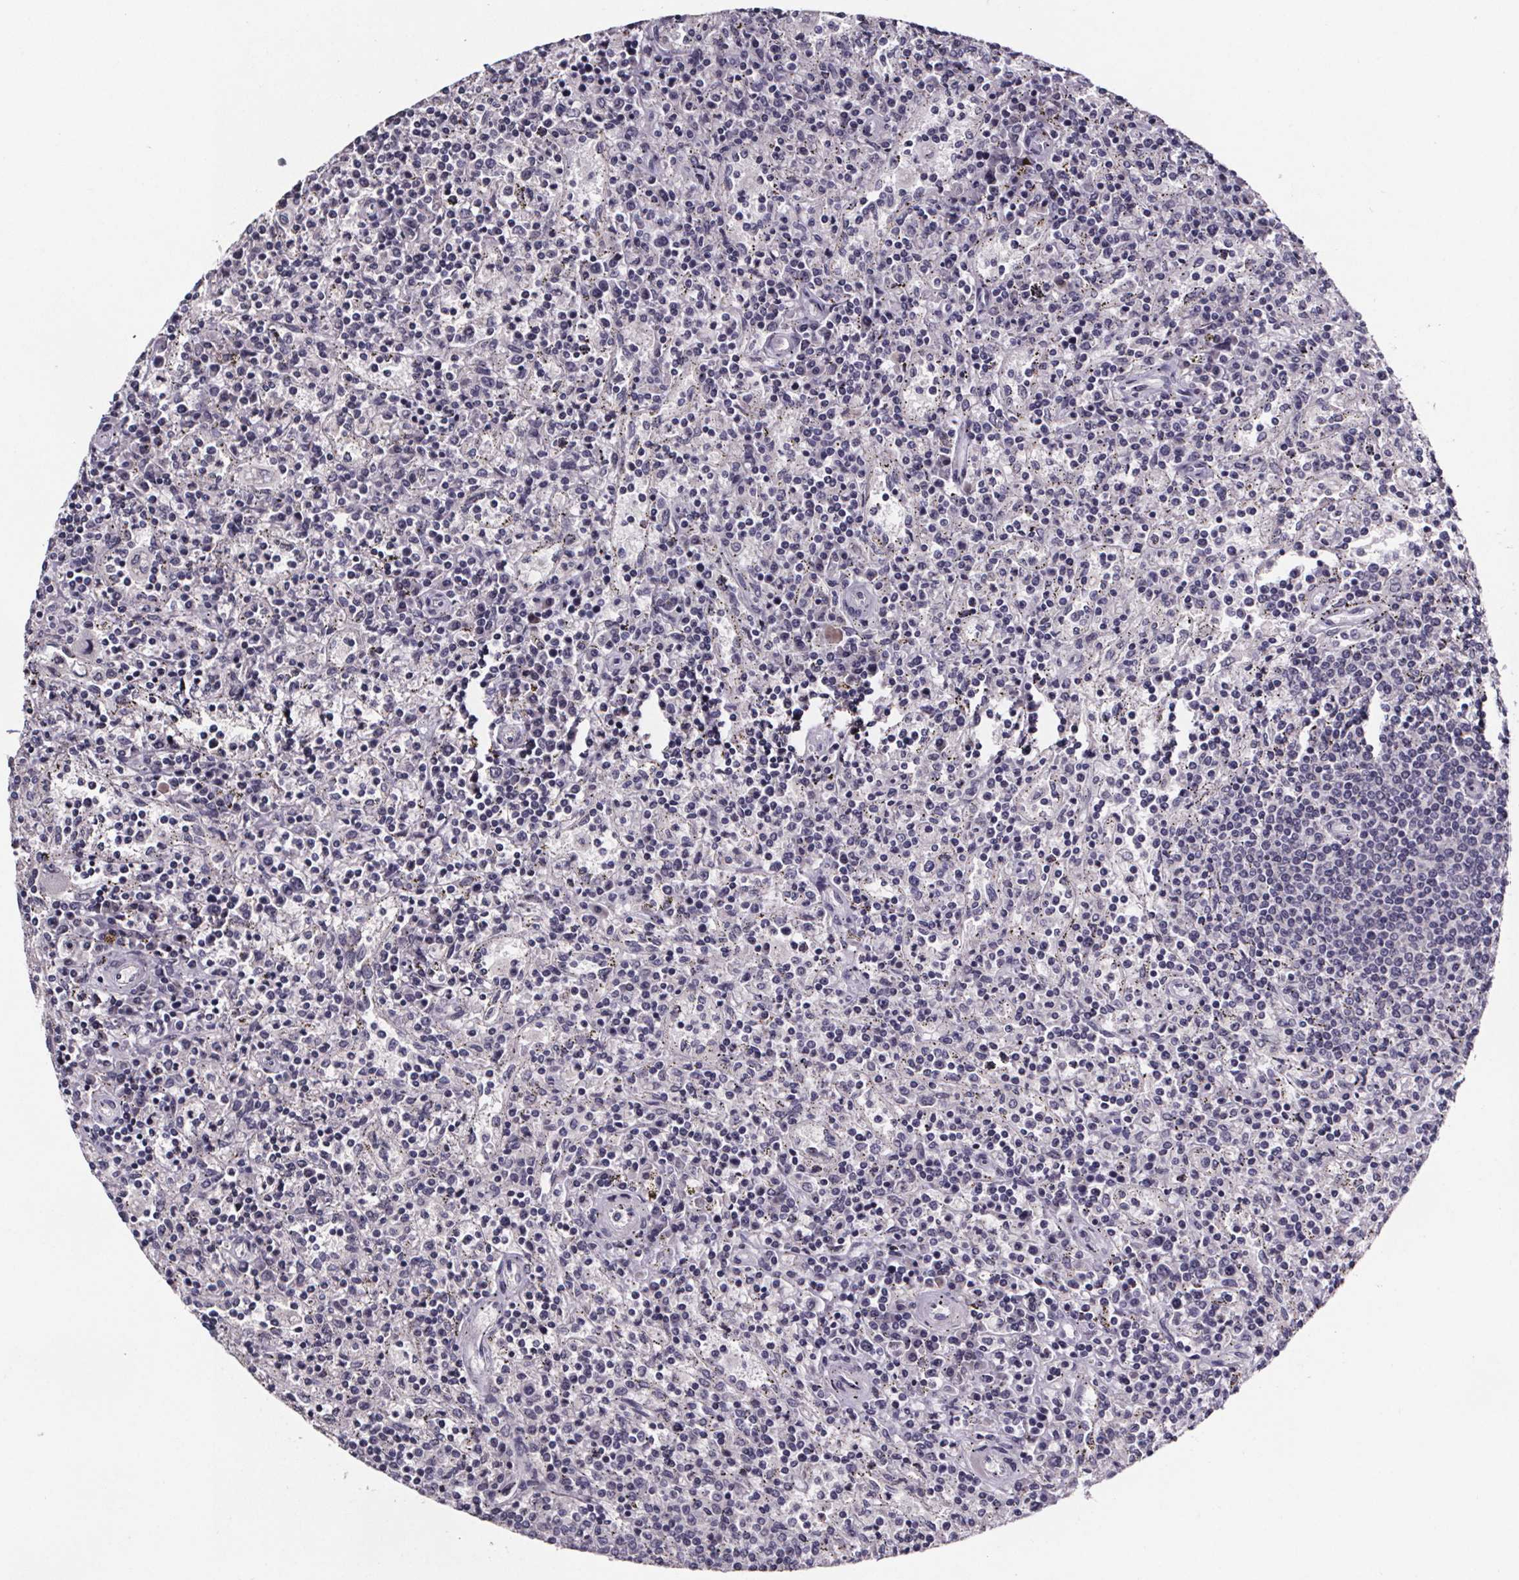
{"staining": {"intensity": "negative", "quantity": "none", "location": "none"}, "tissue": "lymphoma", "cell_type": "Tumor cells", "image_type": "cancer", "snomed": [{"axis": "morphology", "description": "Malignant lymphoma, non-Hodgkin's type, Low grade"}, {"axis": "topography", "description": "Spleen"}], "caption": "Malignant lymphoma, non-Hodgkin's type (low-grade) stained for a protein using IHC reveals no expression tumor cells.", "gene": "AR", "patient": {"sex": "male", "age": 62}}